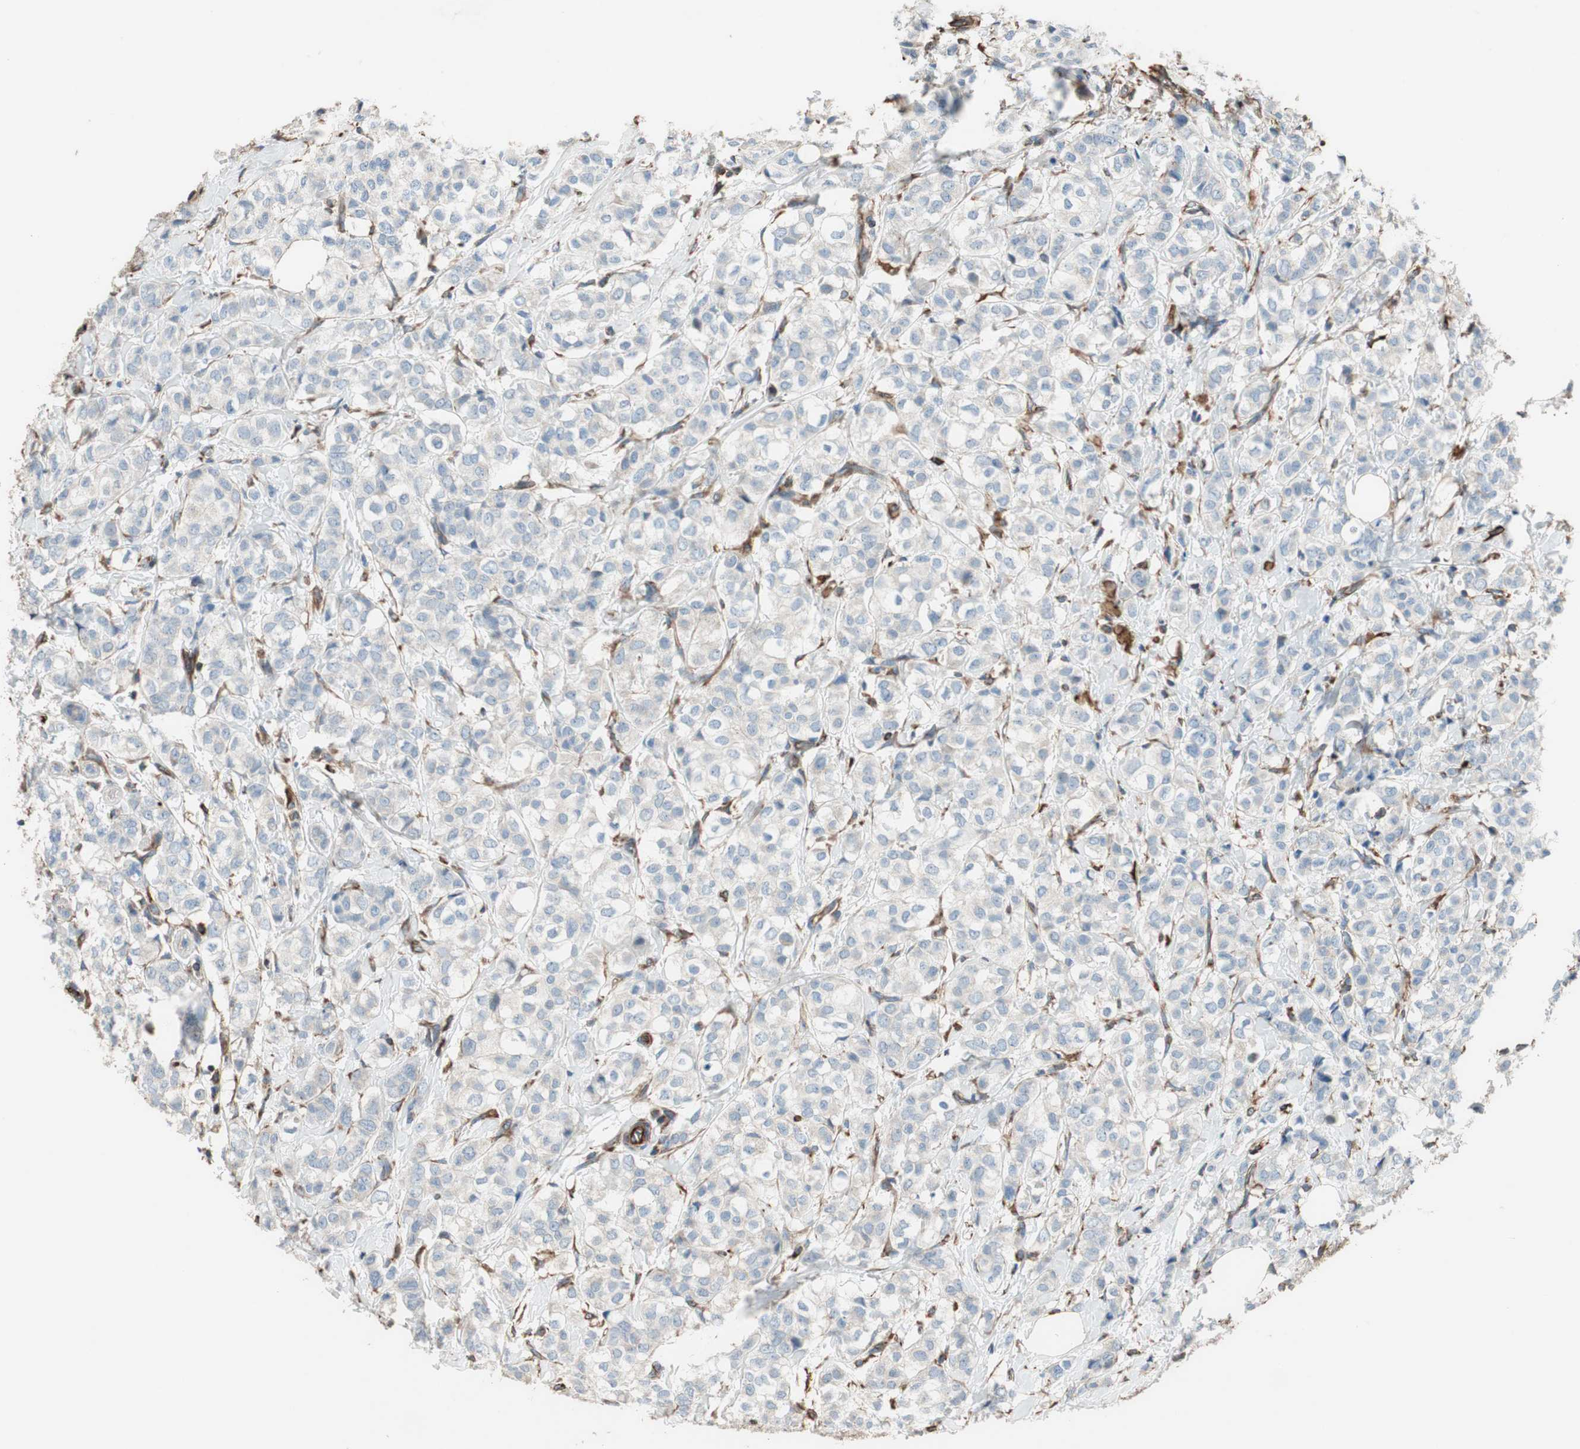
{"staining": {"intensity": "negative", "quantity": "none", "location": "none"}, "tissue": "breast cancer", "cell_type": "Tumor cells", "image_type": "cancer", "snomed": [{"axis": "morphology", "description": "Lobular carcinoma"}, {"axis": "topography", "description": "Breast"}], "caption": "An IHC histopathology image of lobular carcinoma (breast) is shown. There is no staining in tumor cells of lobular carcinoma (breast).", "gene": "SRCIN1", "patient": {"sex": "female", "age": 60}}